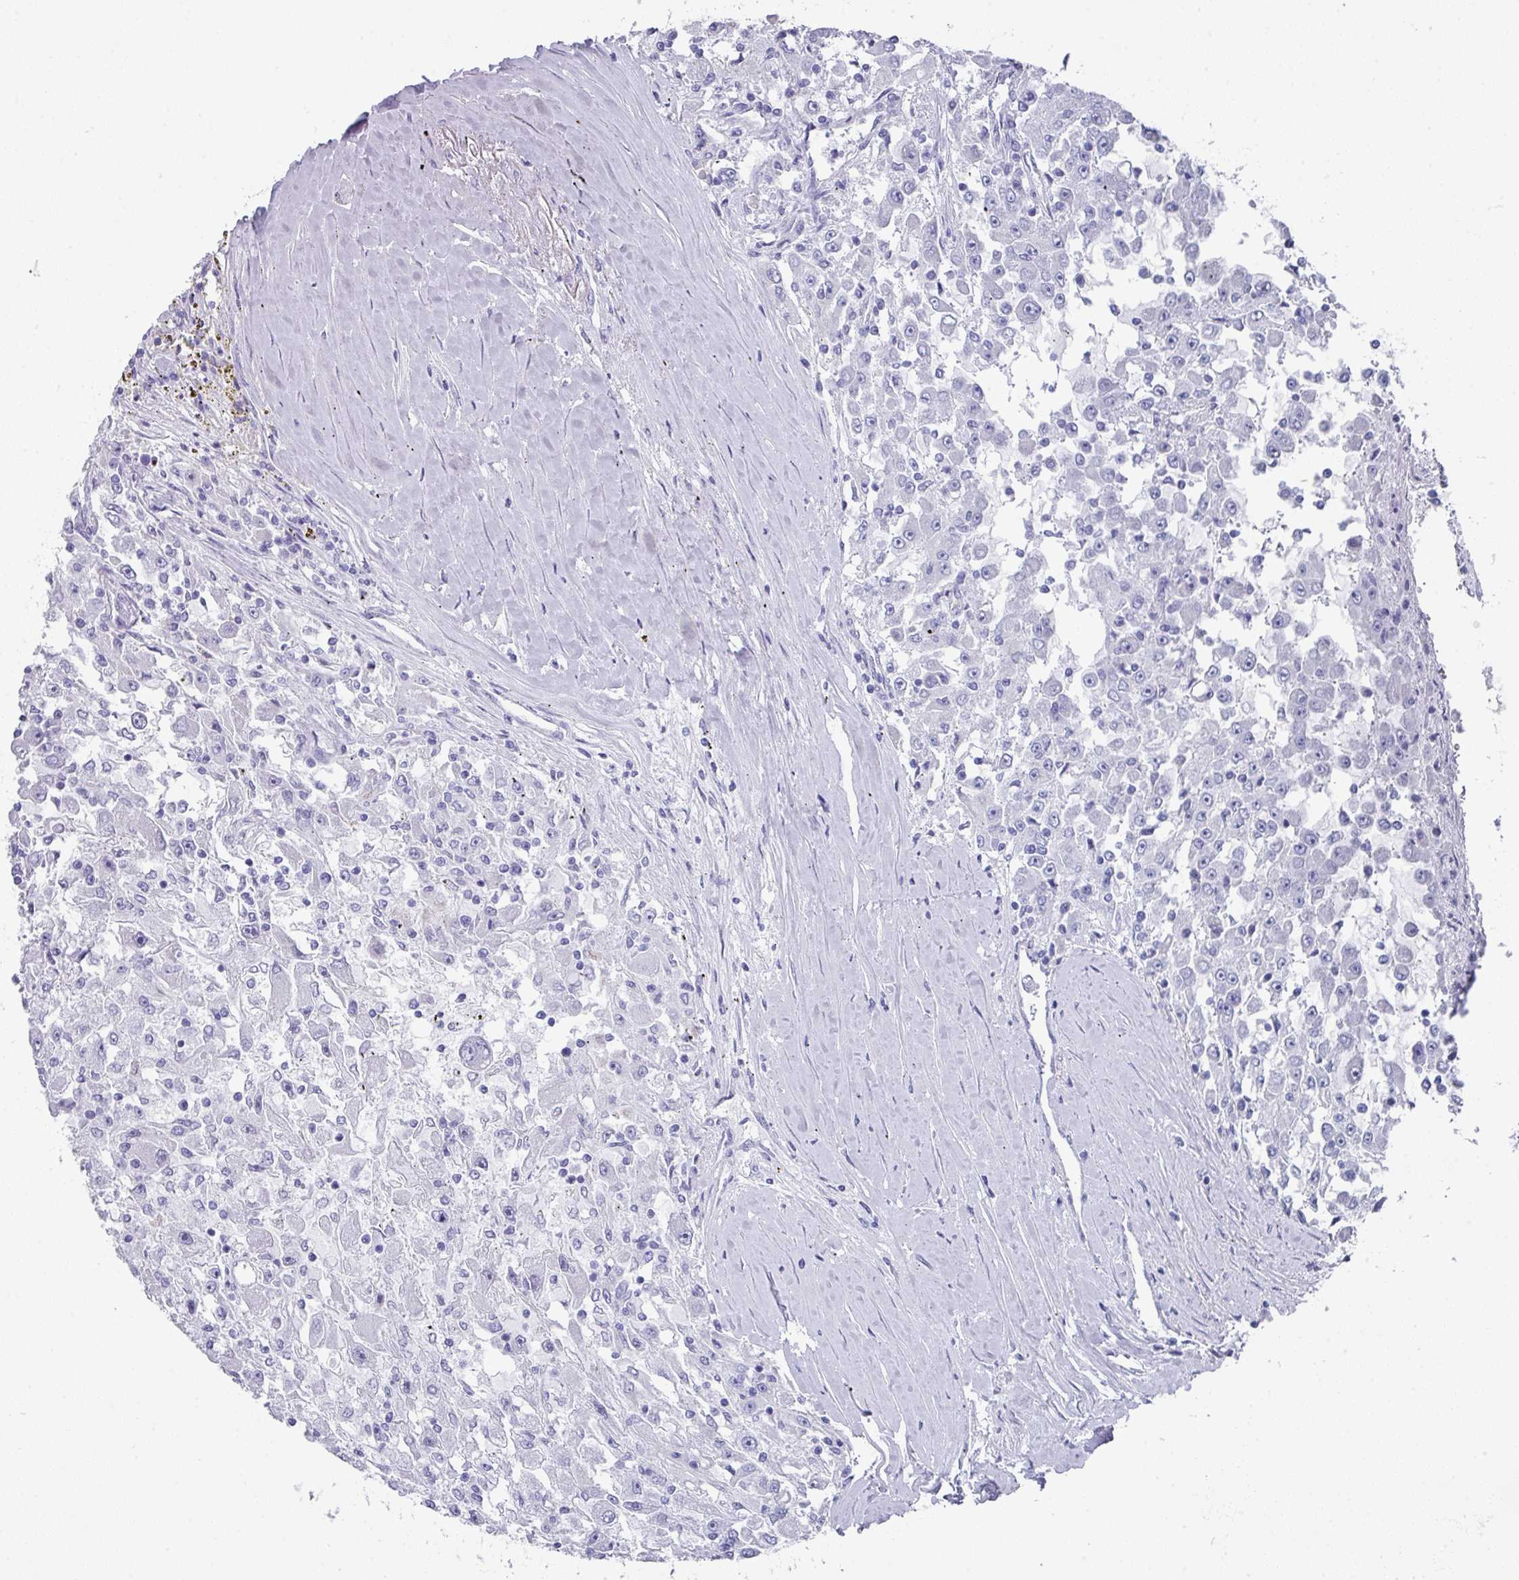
{"staining": {"intensity": "negative", "quantity": "none", "location": "none"}, "tissue": "renal cancer", "cell_type": "Tumor cells", "image_type": "cancer", "snomed": [{"axis": "morphology", "description": "Adenocarcinoma, NOS"}, {"axis": "topography", "description": "Kidney"}], "caption": "The IHC photomicrograph has no significant expression in tumor cells of renal cancer (adenocarcinoma) tissue.", "gene": "PEX10", "patient": {"sex": "female", "age": 67}}